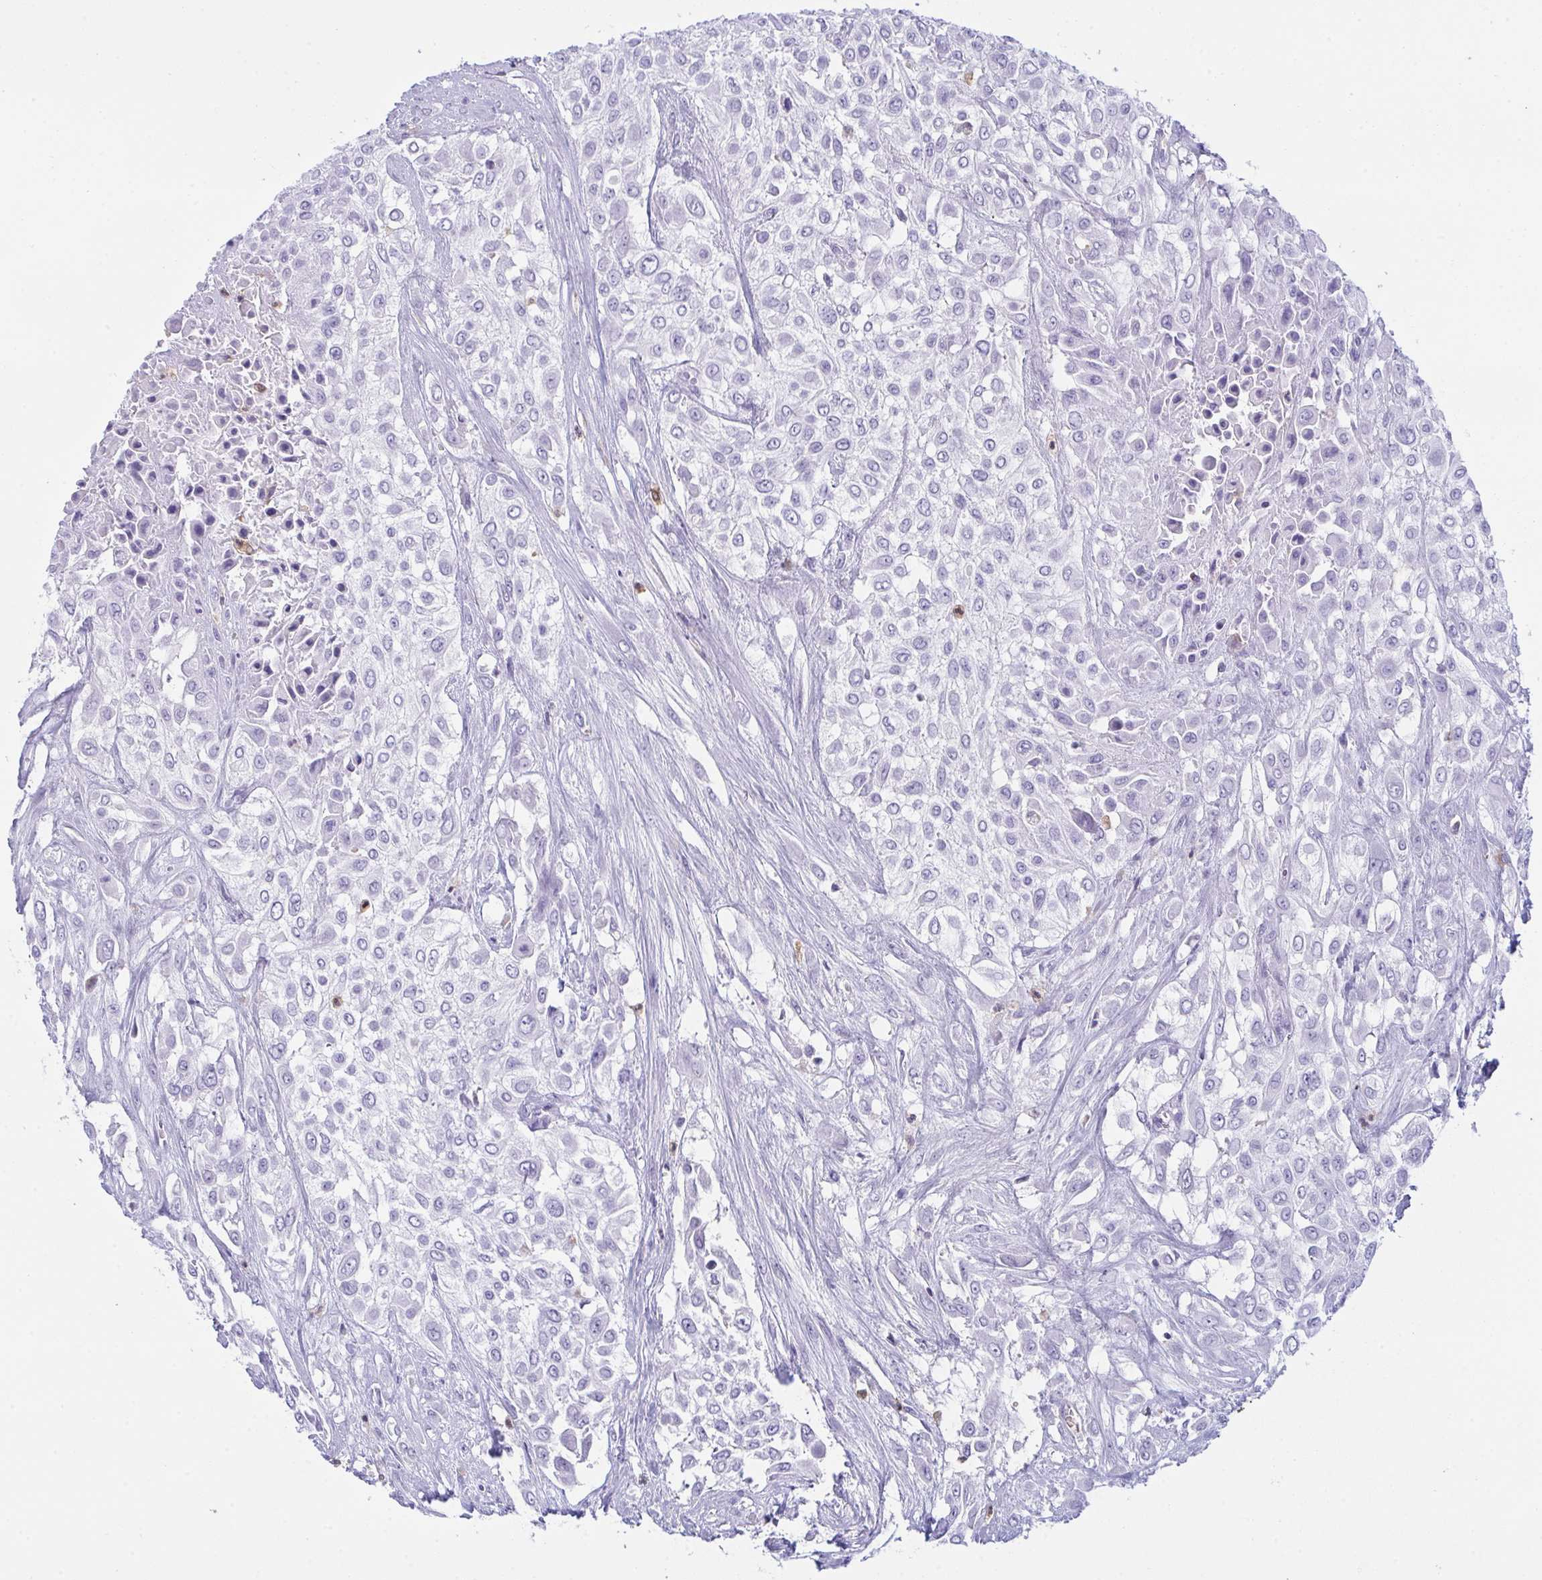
{"staining": {"intensity": "negative", "quantity": "none", "location": "none"}, "tissue": "urothelial cancer", "cell_type": "Tumor cells", "image_type": "cancer", "snomed": [{"axis": "morphology", "description": "Urothelial carcinoma, High grade"}, {"axis": "topography", "description": "Urinary bladder"}], "caption": "DAB immunohistochemical staining of human high-grade urothelial carcinoma shows no significant positivity in tumor cells.", "gene": "MYO1F", "patient": {"sex": "male", "age": 57}}